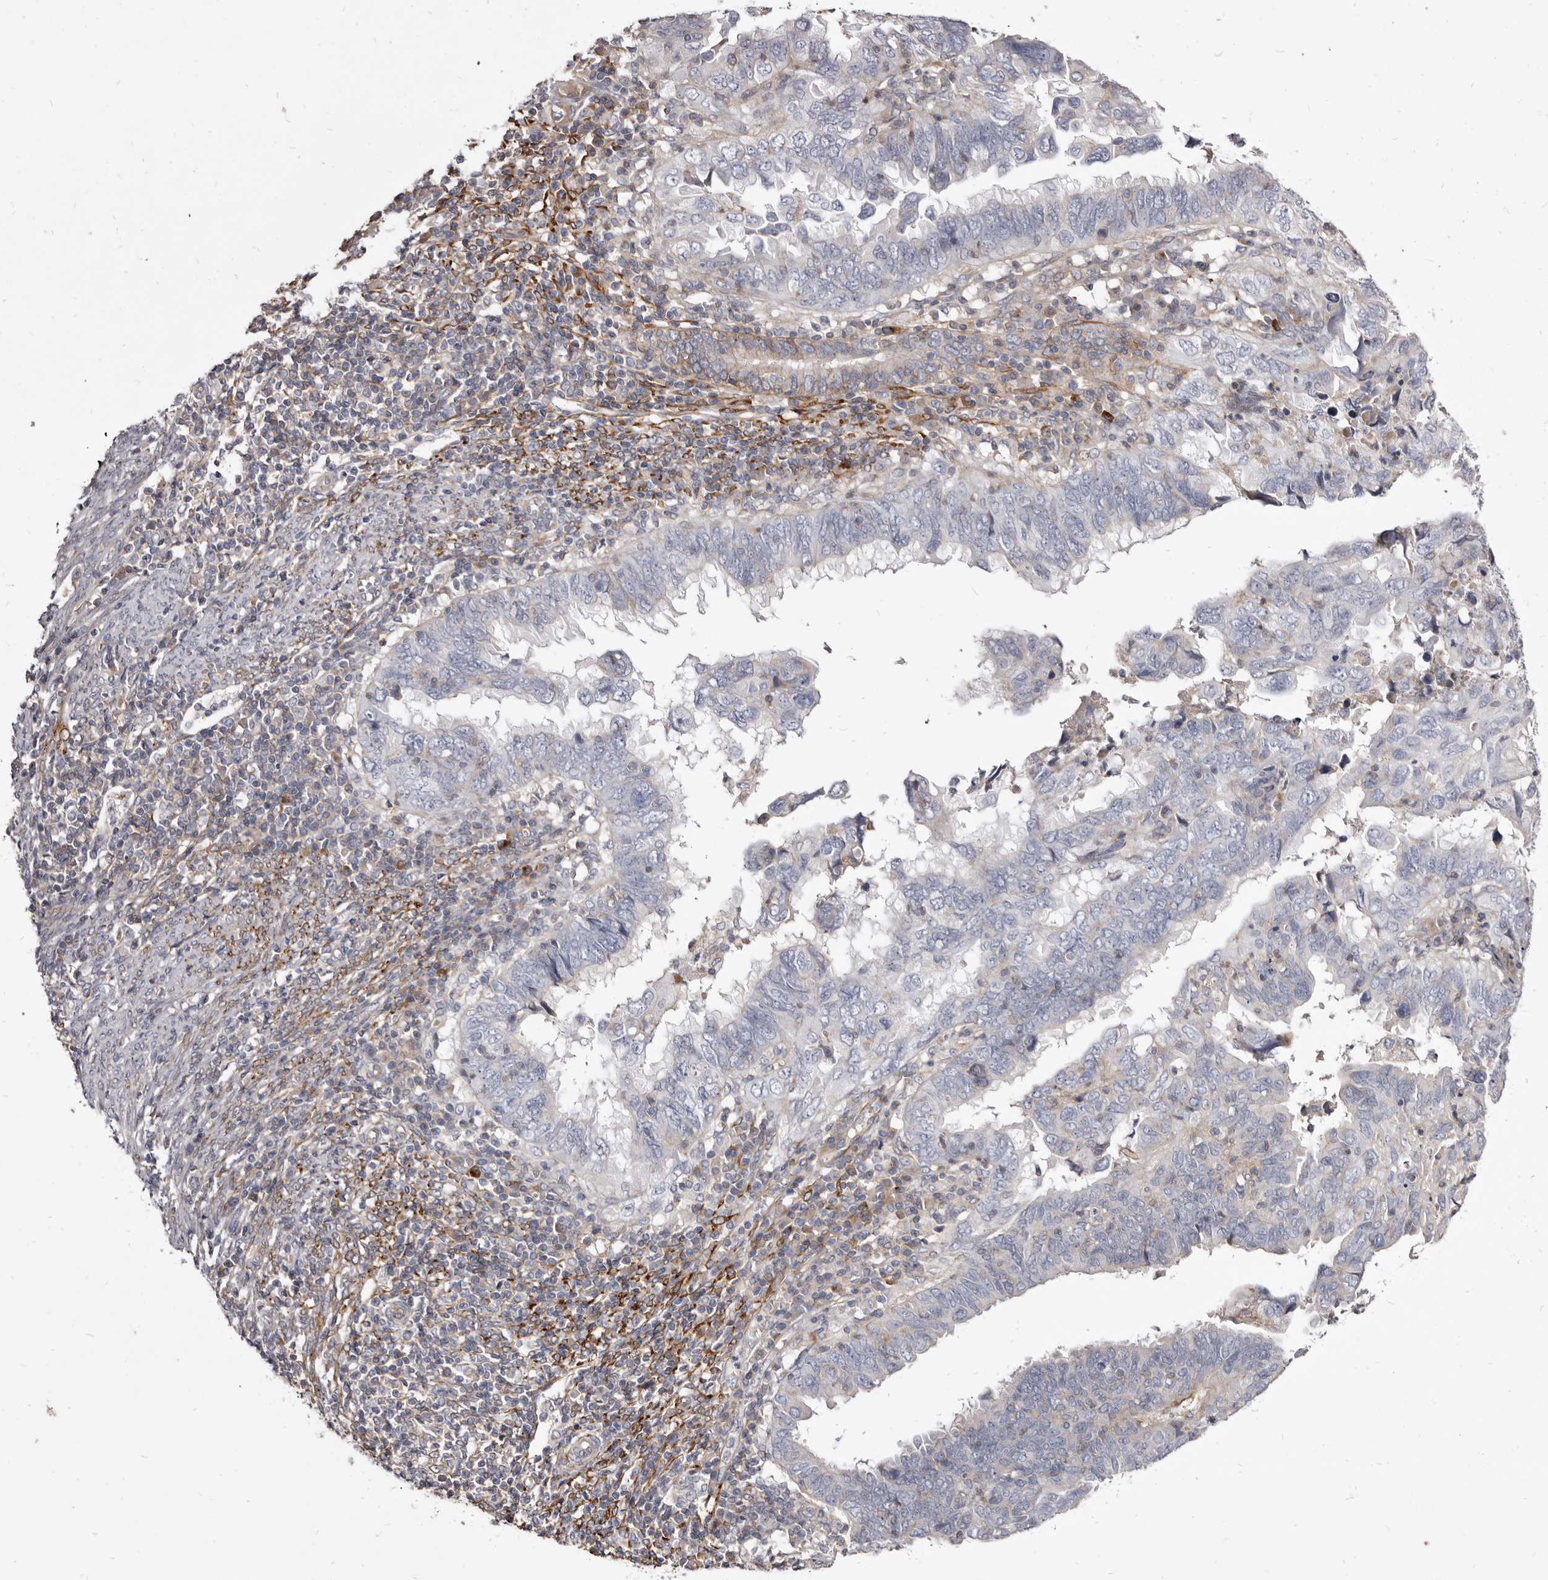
{"staining": {"intensity": "negative", "quantity": "none", "location": "none"}, "tissue": "endometrial cancer", "cell_type": "Tumor cells", "image_type": "cancer", "snomed": [{"axis": "morphology", "description": "Adenocarcinoma, NOS"}, {"axis": "topography", "description": "Uterus"}], "caption": "The micrograph demonstrates no significant expression in tumor cells of endometrial cancer (adenocarcinoma). (Stains: DAB immunohistochemistry with hematoxylin counter stain, Microscopy: brightfield microscopy at high magnification).", "gene": "FAS", "patient": {"sex": "female", "age": 77}}